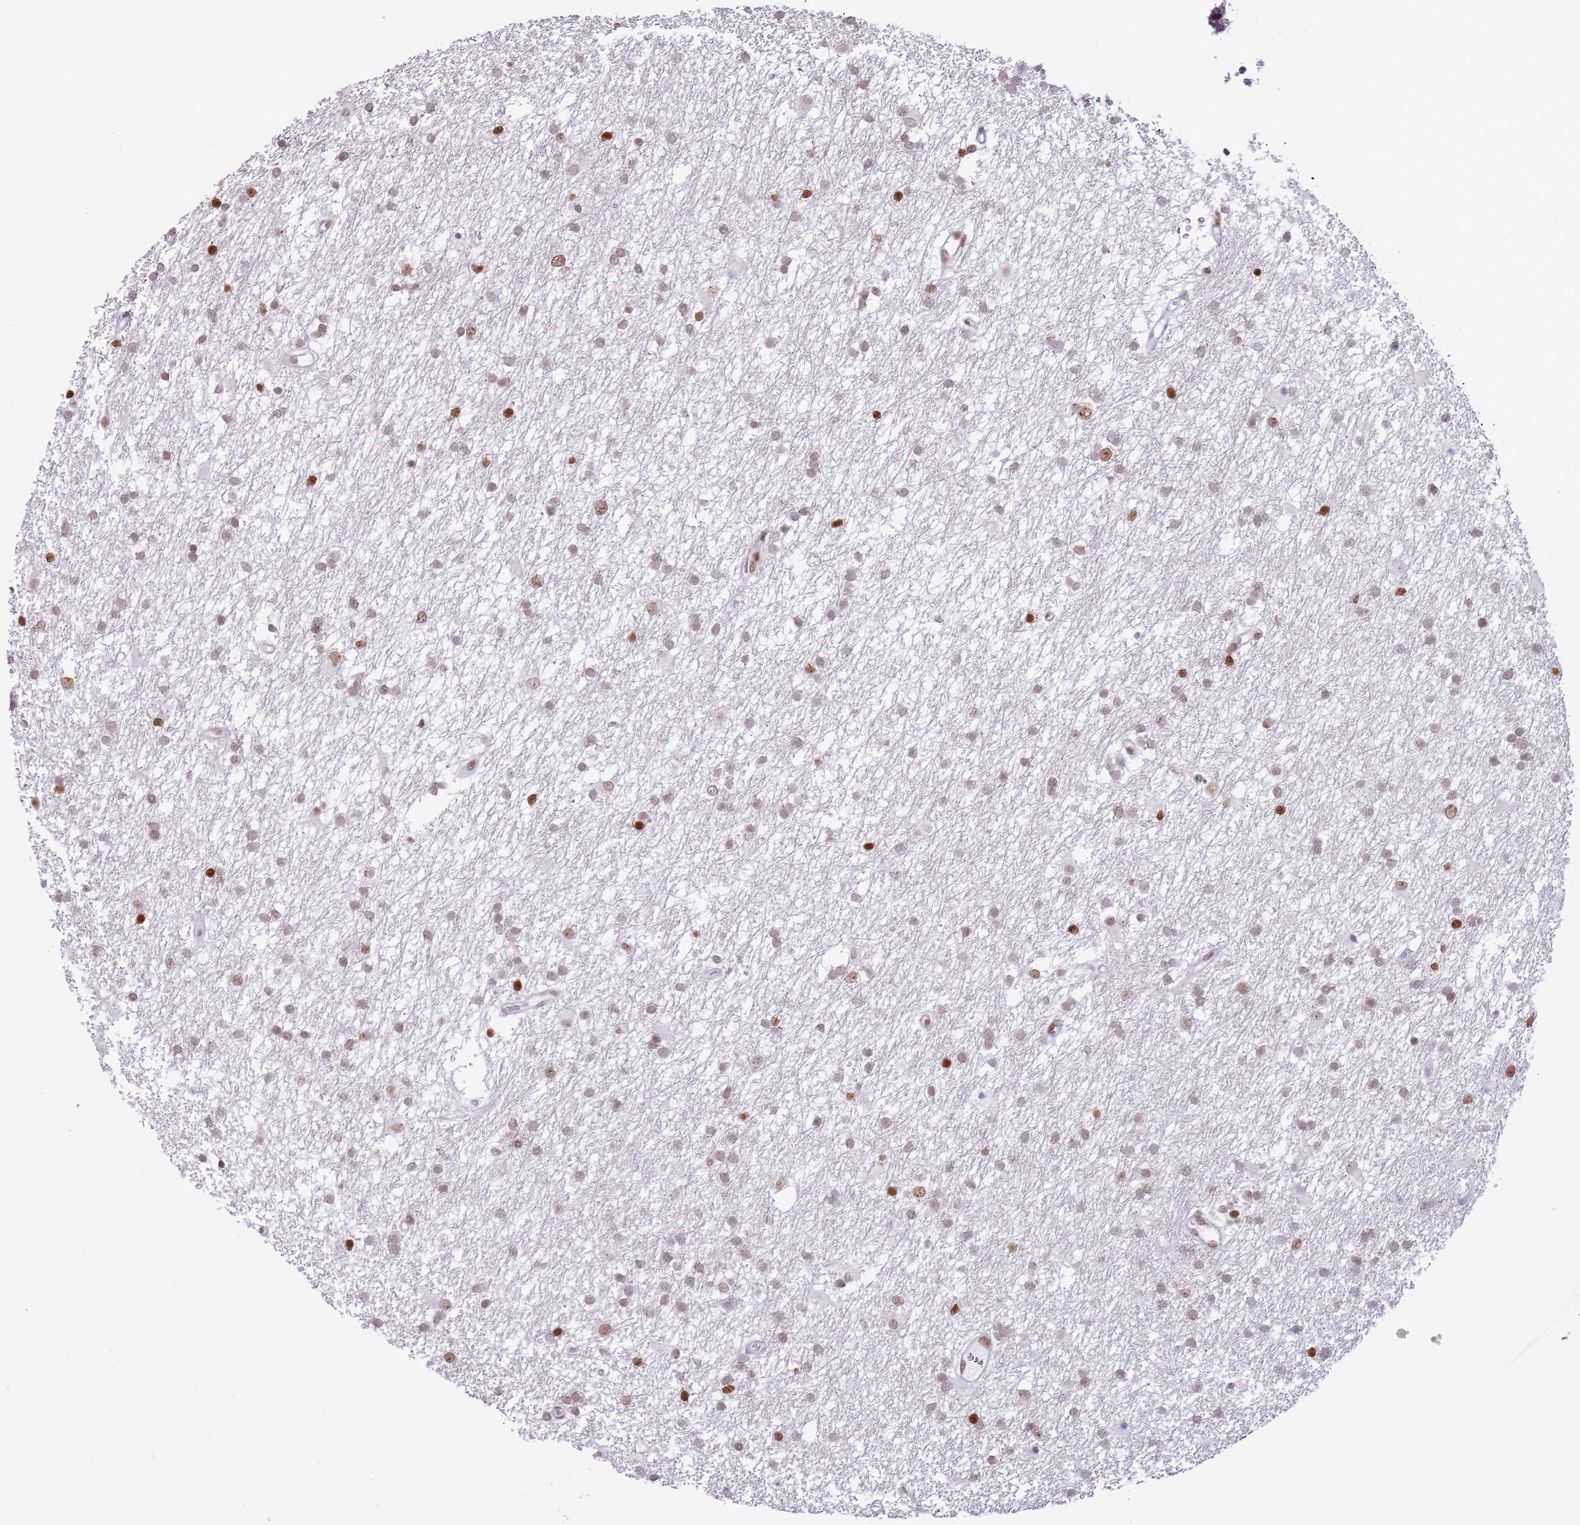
{"staining": {"intensity": "moderate", "quantity": "25%-75%", "location": "nuclear"}, "tissue": "glioma", "cell_type": "Tumor cells", "image_type": "cancer", "snomed": [{"axis": "morphology", "description": "Glioma, malignant, High grade"}, {"axis": "topography", "description": "Brain"}], "caption": "High-power microscopy captured an IHC histopathology image of high-grade glioma (malignant), revealing moderate nuclear positivity in approximately 25%-75% of tumor cells.", "gene": "SELENOH", "patient": {"sex": "male", "age": 77}}